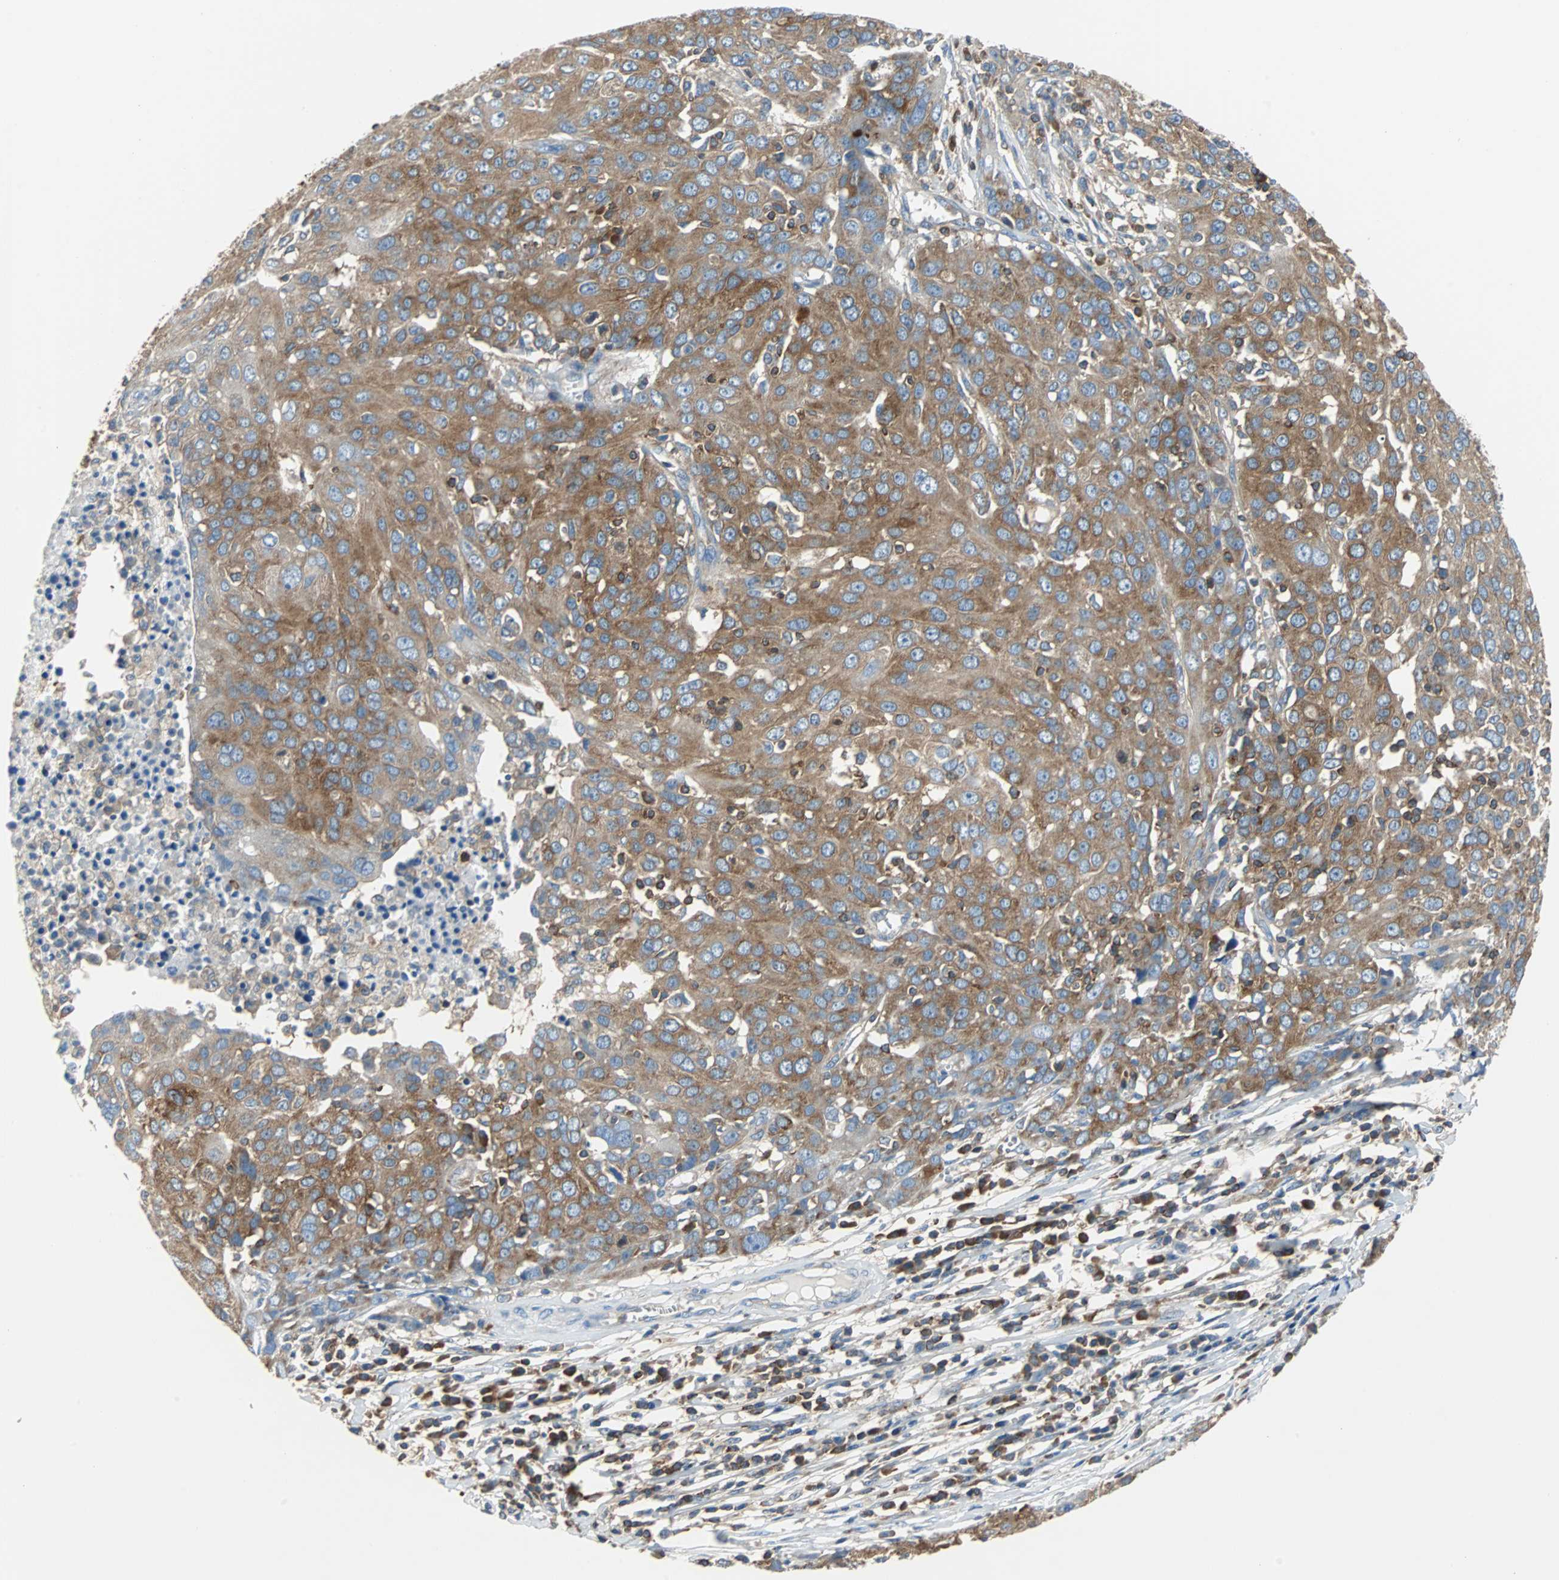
{"staining": {"intensity": "moderate", "quantity": ">75%", "location": "cytoplasmic/membranous"}, "tissue": "ovarian cancer", "cell_type": "Tumor cells", "image_type": "cancer", "snomed": [{"axis": "morphology", "description": "Carcinoma, endometroid"}, {"axis": "topography", "description": "Ovary"}], "caption": "About >75% of tumor cells in ovarian cancer (endometroid carcinoma) reveal moderate cytoplasmic/membranous protein staining as visualized by brown immunohistochemical staining.", "gene": "TSC22D4", "patient": {"sex": "female", "age": 50}}